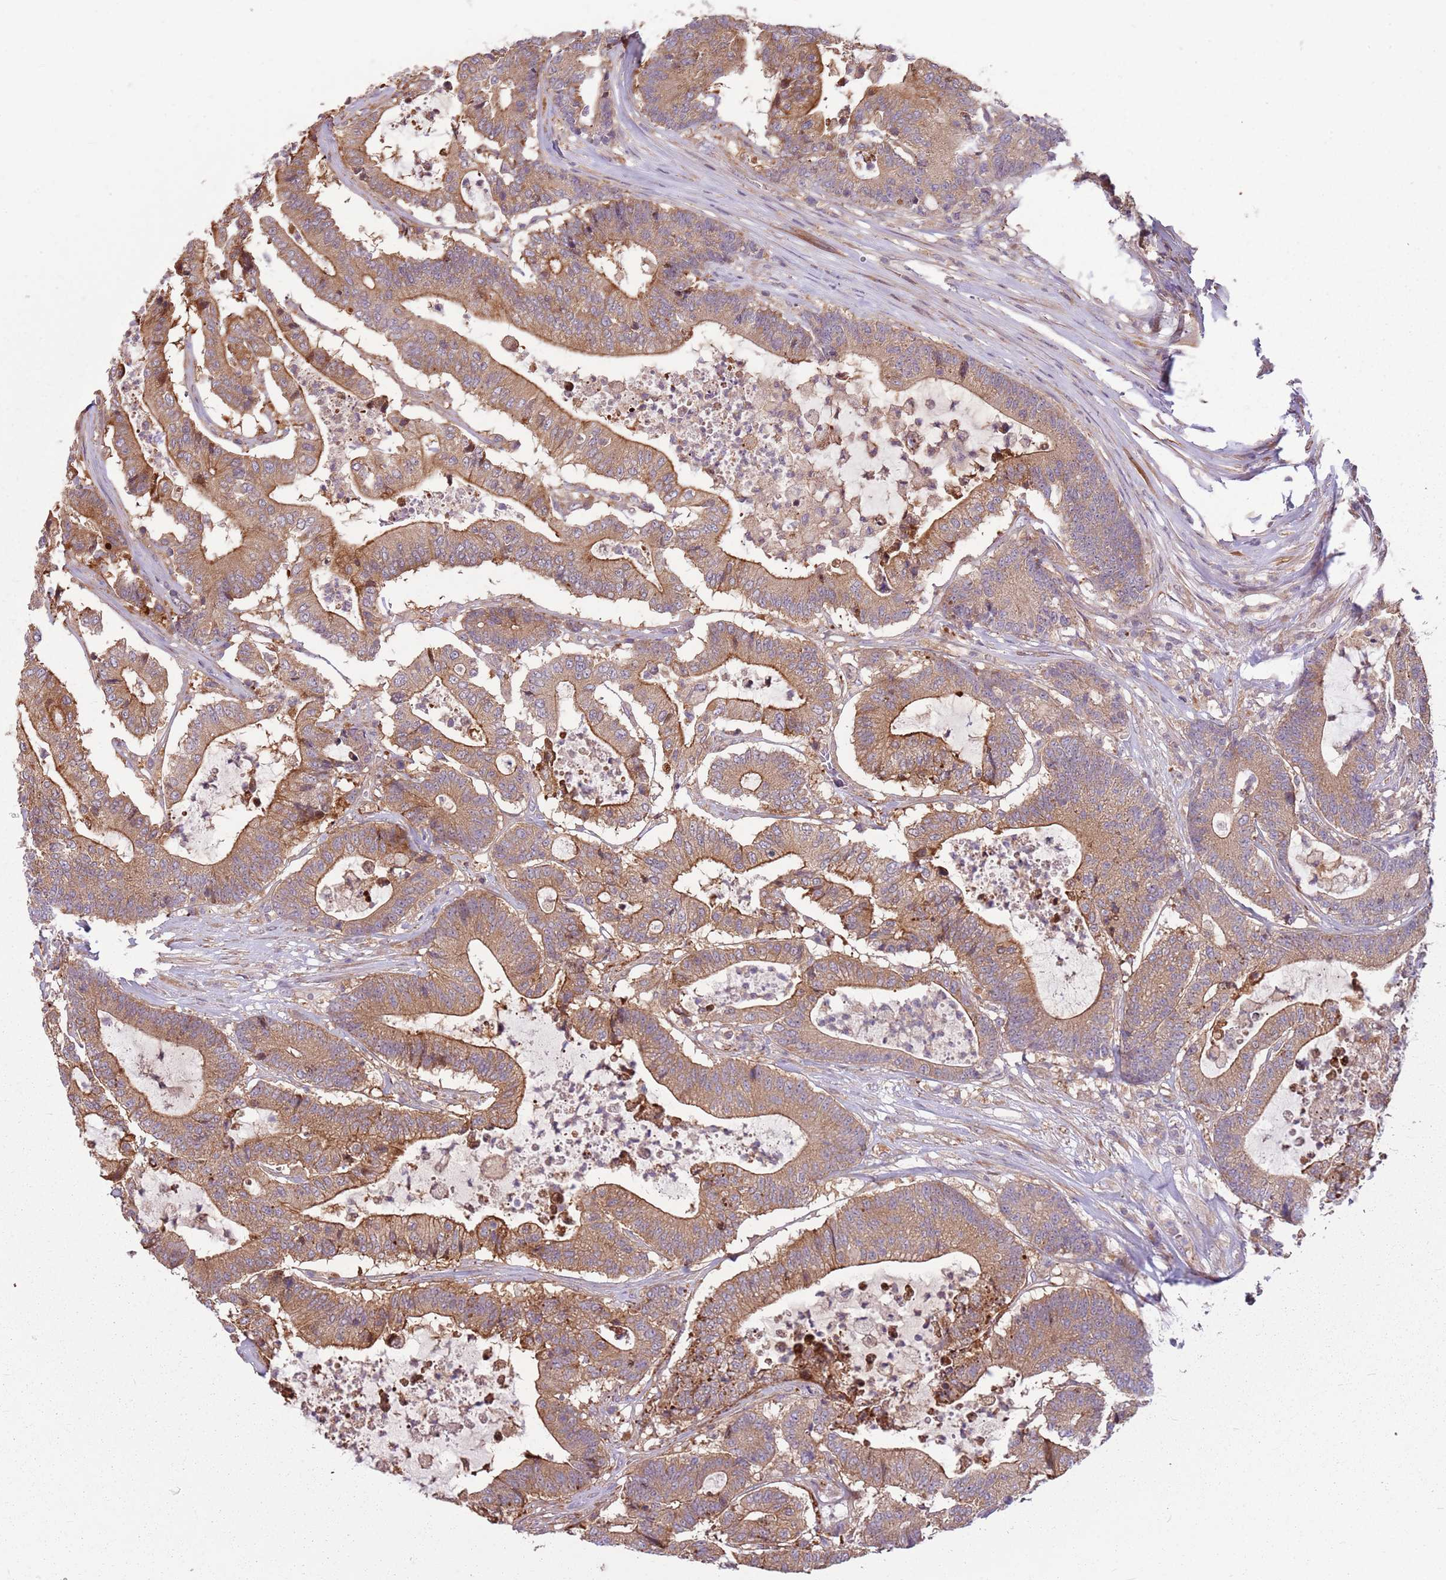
{"staining": {"intensity": "moderate", "quantity": ">75%", "location": "cytoplasmic/membranous"}, "tissue": "colorectal cancer", "cell_type": "Tumor cells", "image_type": "cancer", "snomed": [{"axis": "morphology", "description": "Adenocarcinoma, NOS"}, {"axis": "topography", "description": "Colon"}], "caption": "Colorectal cancer (adenocarcinoma) tissue shows moderate cytoplasmic/membranous positivity in about >75% of tumor cells The staining was performed using DAB (3,3'-diaminobenzidine) to visualize the protein expression in brown, while the nuclei were stained in blue with hematoxylin (Magnification: 20x).", "gene": "RPL21", "patient": {"sex": "female", "age": 84}}